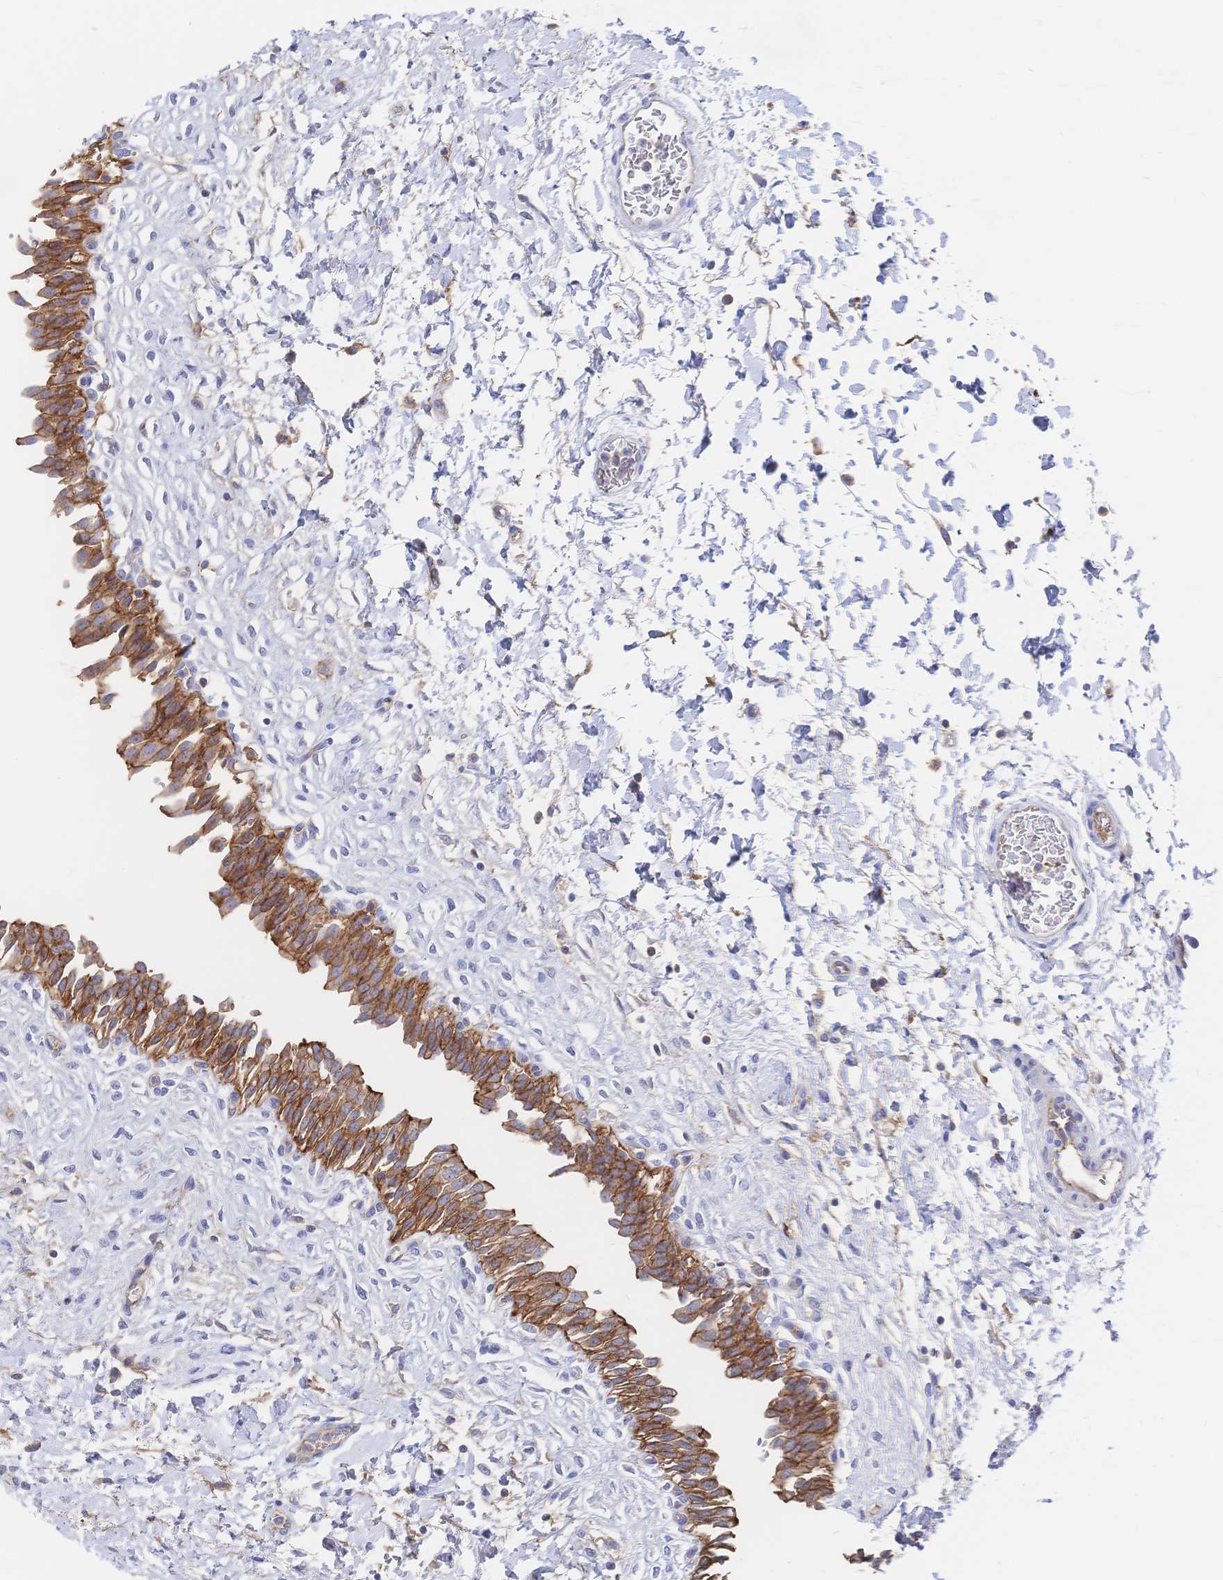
{"staining": {"intensity": "strong", "quantity": ">75%", "location": "cytoplasmic/membranous"}, "tissue": "urinary bladder", "cell_type": "Urothelial cells", "image_type": "normal", "snomed": [{"axis": "morphology", "description": "Normal tissue, NOS"}, {"axis": "topography", "description": "Urinary bladder"}], "caption": "IHC micrograph of benign urinary bladder: urinary bladder stained using immunohistochemistry reveals high levels of strong protein expression localized specifically in the cytoplasmic/membranous of urothelial cells, appearing as a cytoplasmic/membranous brown color.", "gene": "F11R", "patient": {"sex": "male", "age": 37}}